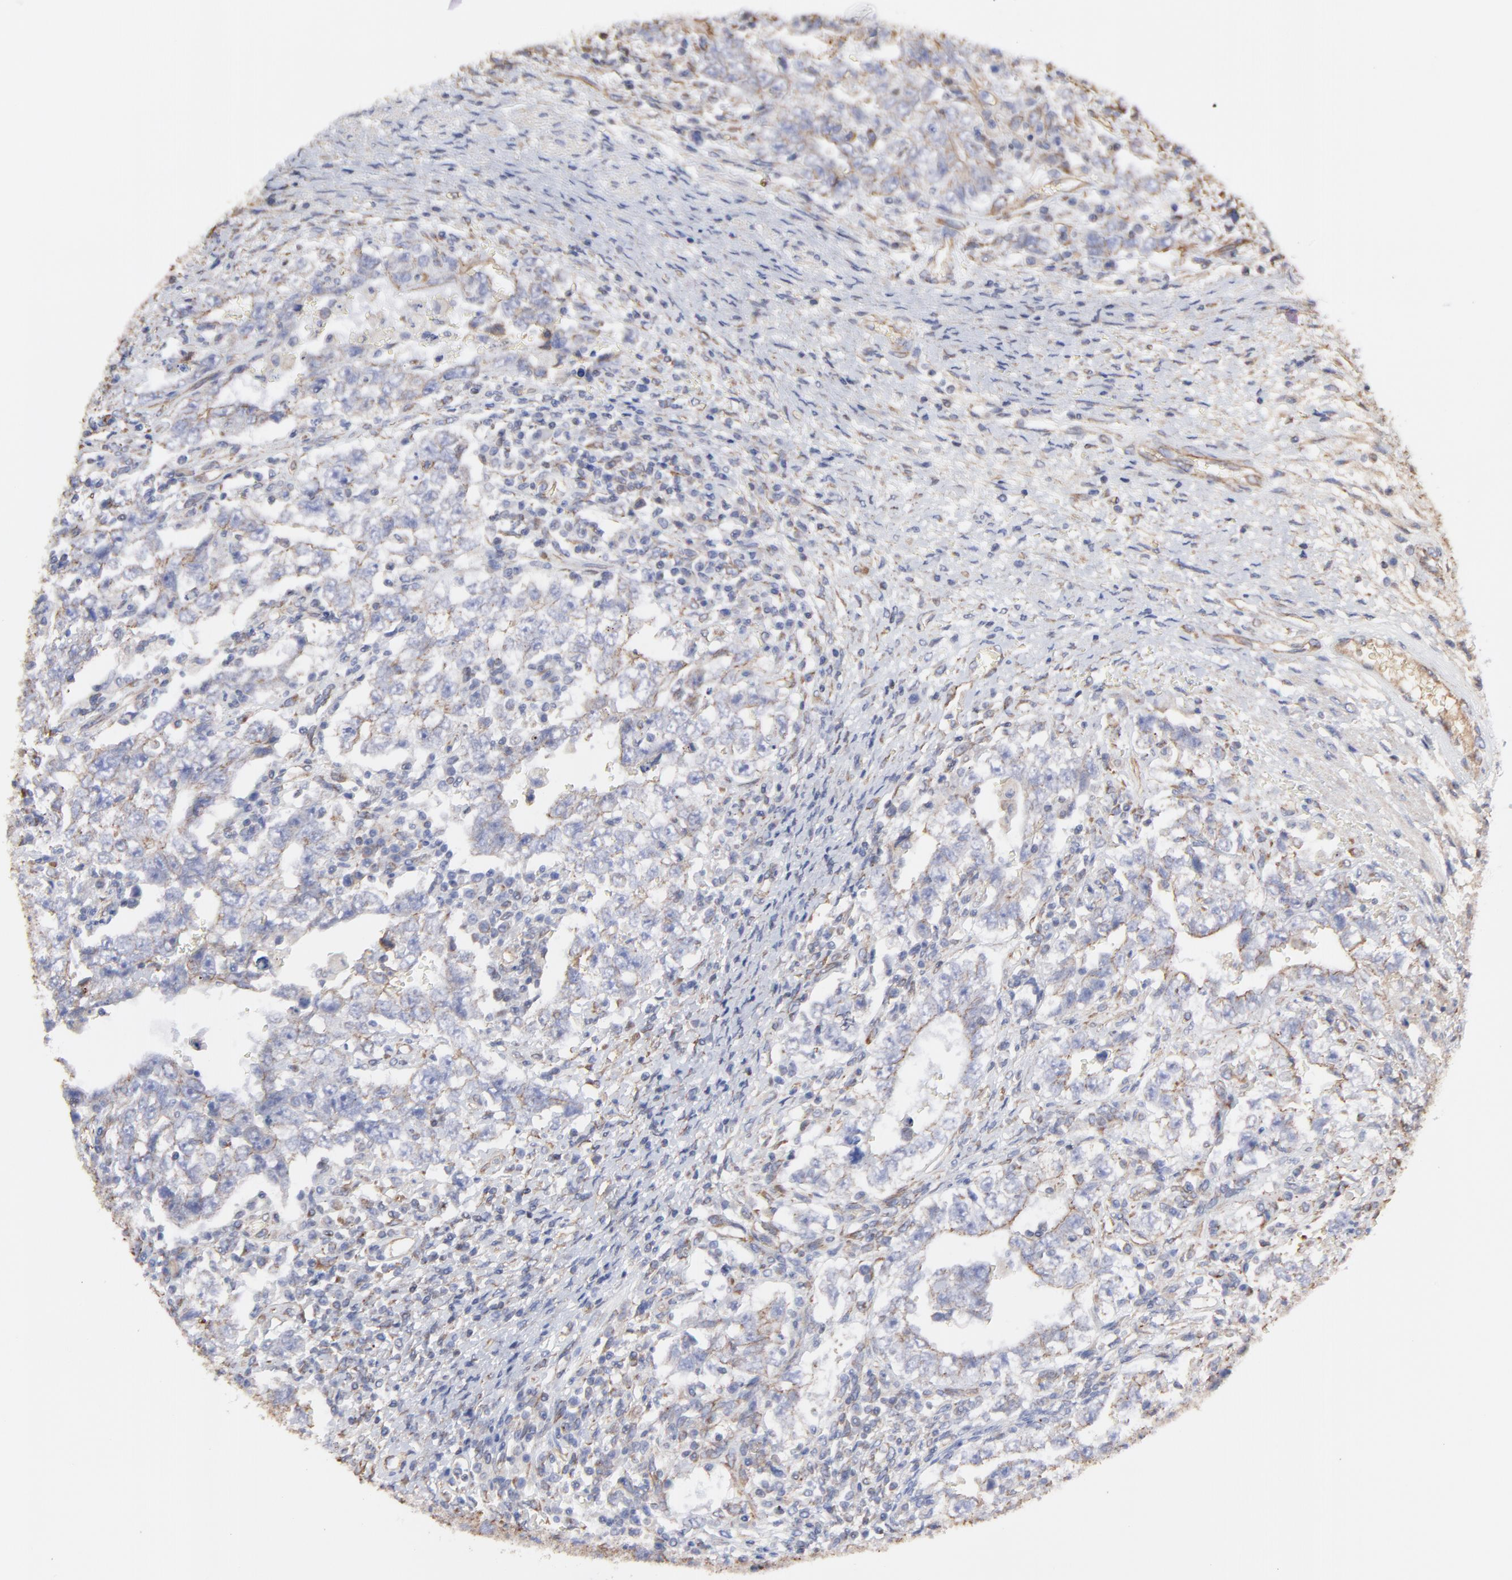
{"staining": {"intensity": "weak", "quantity": ">75%", "location": "cytoplasmic/membranous"}, "tissue": "testis cancer", "cell_type": "Tumor cells", "image_type": "cancer", "snomed": [{"axis": "morphology", "description": "Carcinoma, Embryonal, NOS"}, {"axis": "topography", "description": "Testis"}], "caption": "The immunohistochemical stain shows weak cytoplasmic/membranous positivity in tumor cells of testis embryonal carcinoma tissue.", "gene": "LRCH2", "patient": {"sex": "male", "age": 26}}